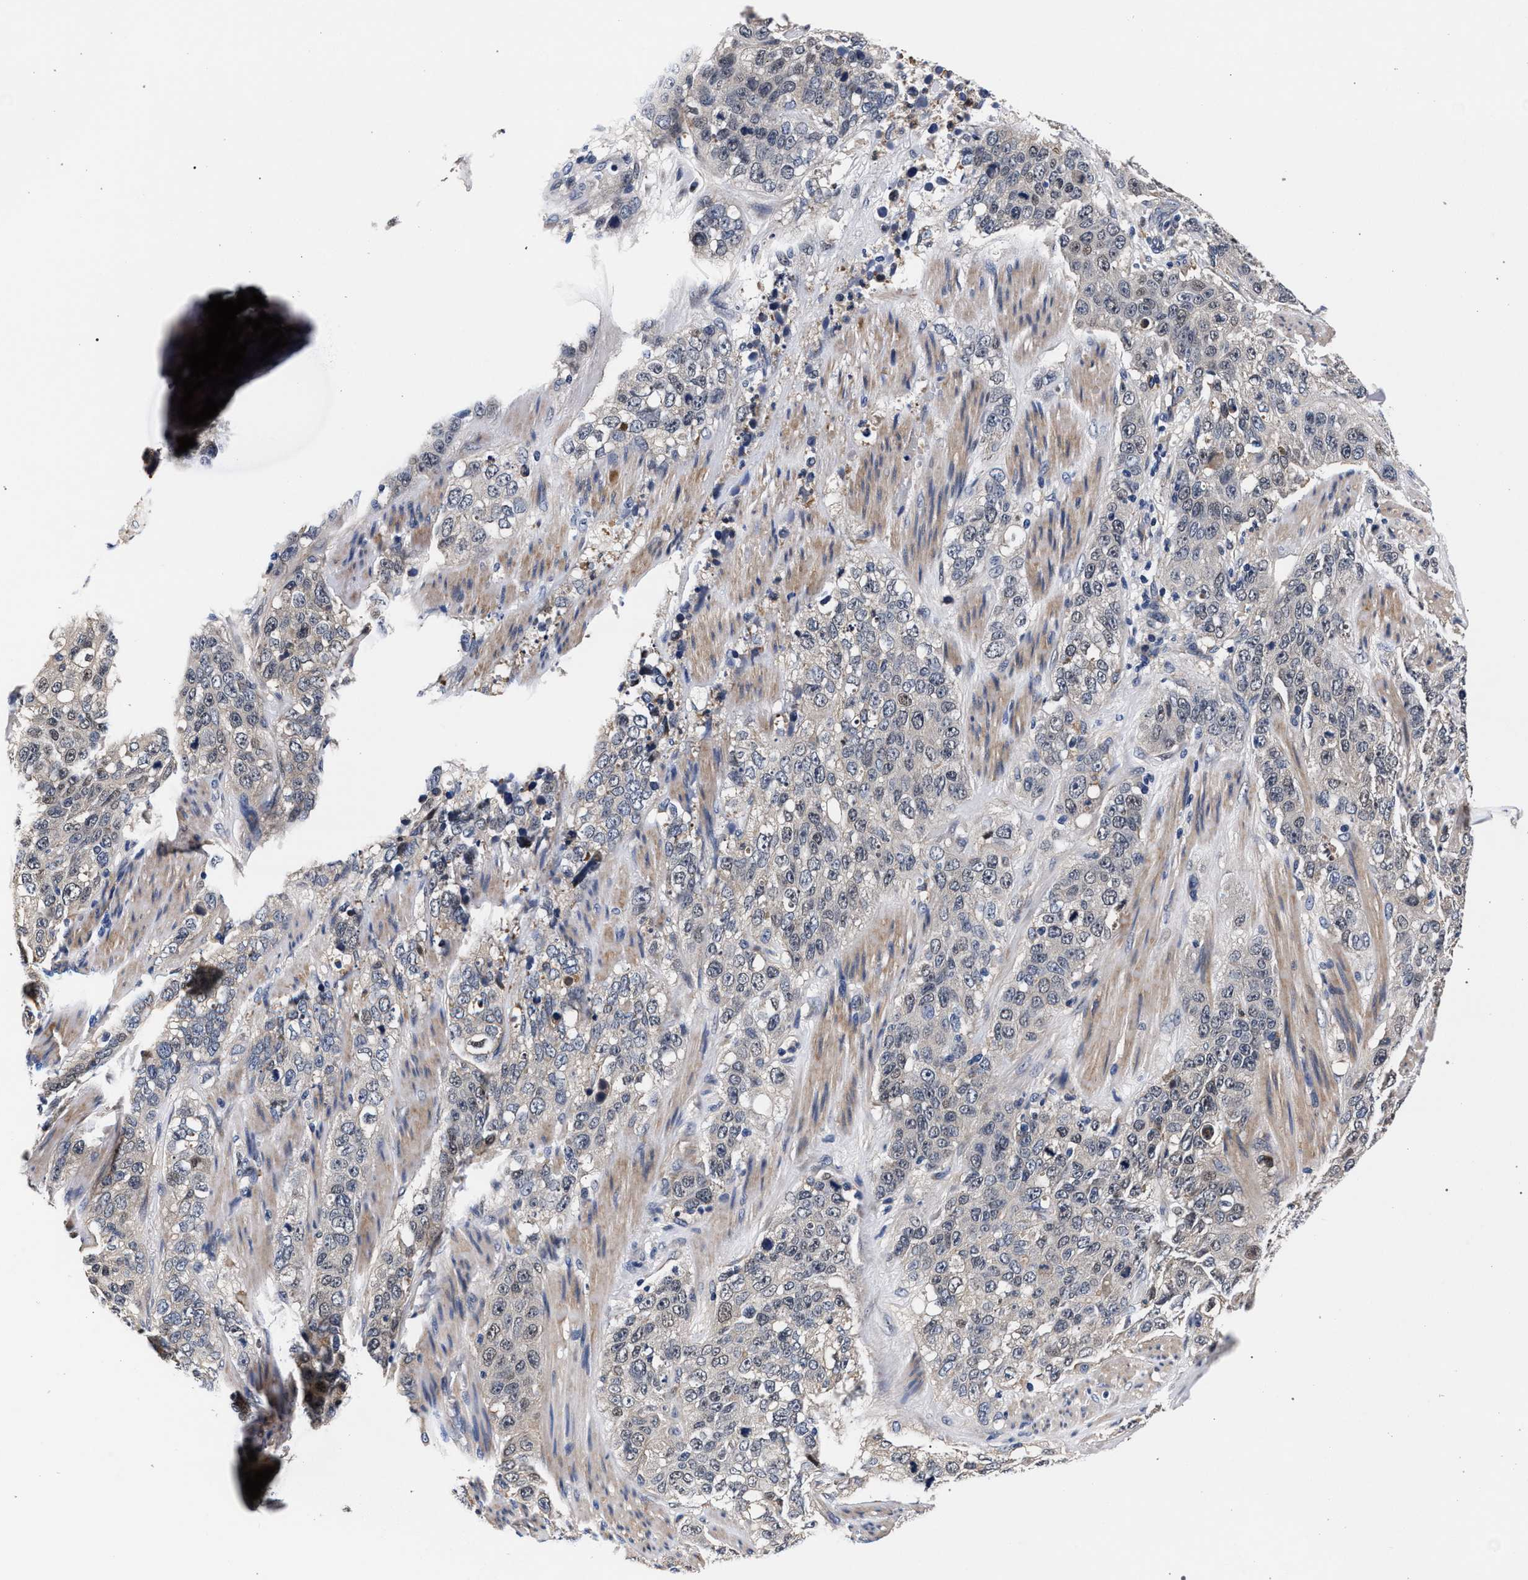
{"staining": {"intensity": "negative", "quantity": "none", "location": "none"}, "tissue": "stomach cancer", "cell_type": "Tumor cells", "image_type": "cancer", "snomed": [{"axis": "morphology", "description": "Adenocarcinoma, NOS"}, {"axis": "topography", "description": "Stomach"}], "caption": "IHC image of neoplastic tissue: stomach cancer stained with DAB displays no significant protein positivity in tumor cells. The staining was performed using DAB to visualize the protein expression in brown, while the nuclei were stained in blue with hematoxylin (Magnification: 20x).", "gene": "ZNF462", "patient": {"sex": "male", "age": 48}}